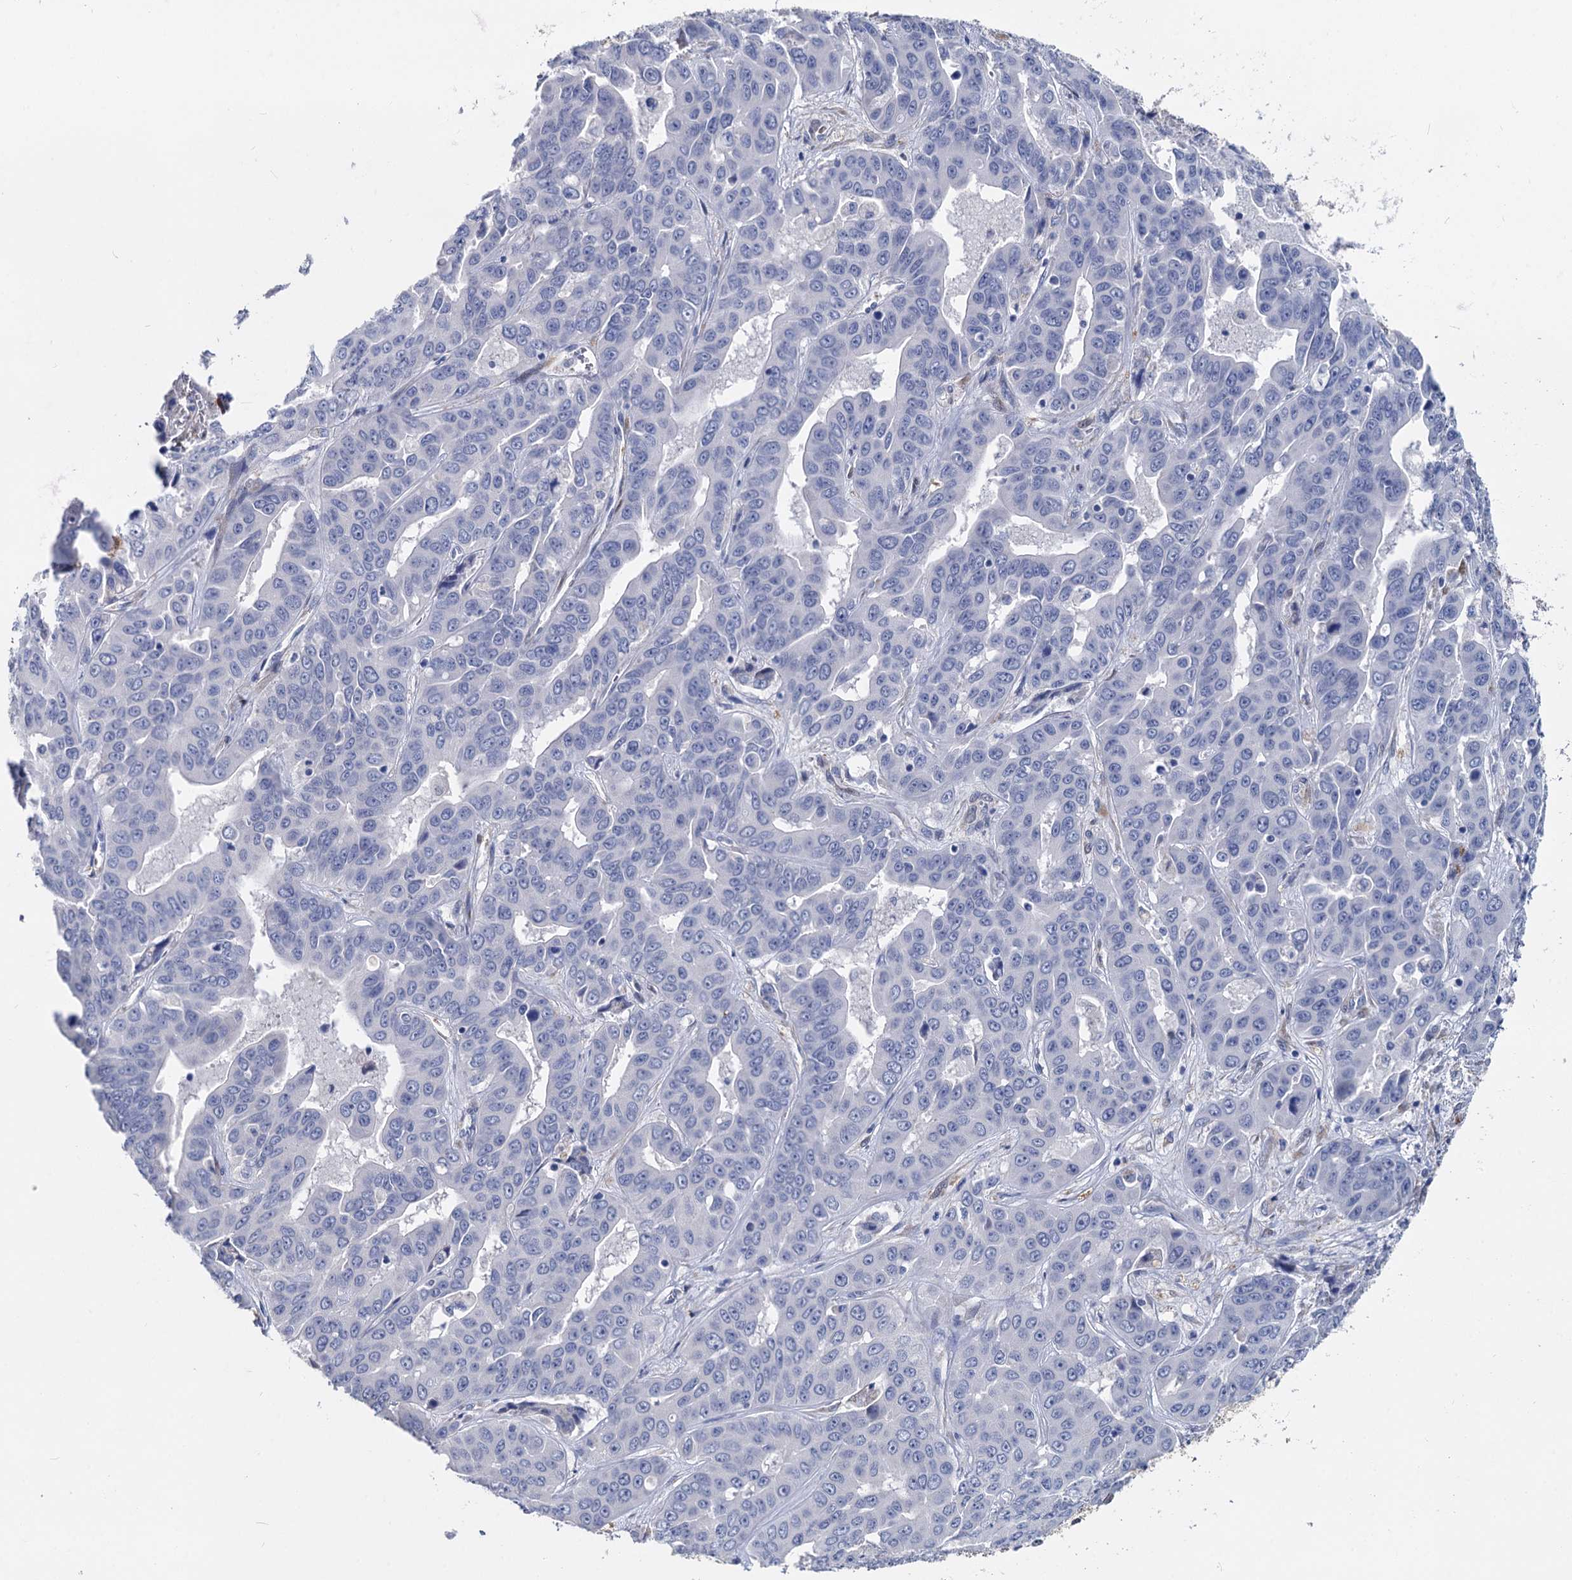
{"staining": {"intensity": "negative", "quantity": "none", "location": "none"}, "tissue": "liver cancer", "cell_type": "Tumor cells", "image_type": "cancer", "snomed": [{"axis": "morphology", "description": "Cholangiocarcinoma"}, {"axis": "topography", "description": "Liver"}], "caption": "High magnification brightfield microscopy of liver cancer stained with DAB (3,3'-diaminobenzidine) (brown) and counterstained with hematoxylin (blue): tumor cells show no significant staining.", "gene": "GSTM3", "patient": {"sex": "female", "age": 52}}